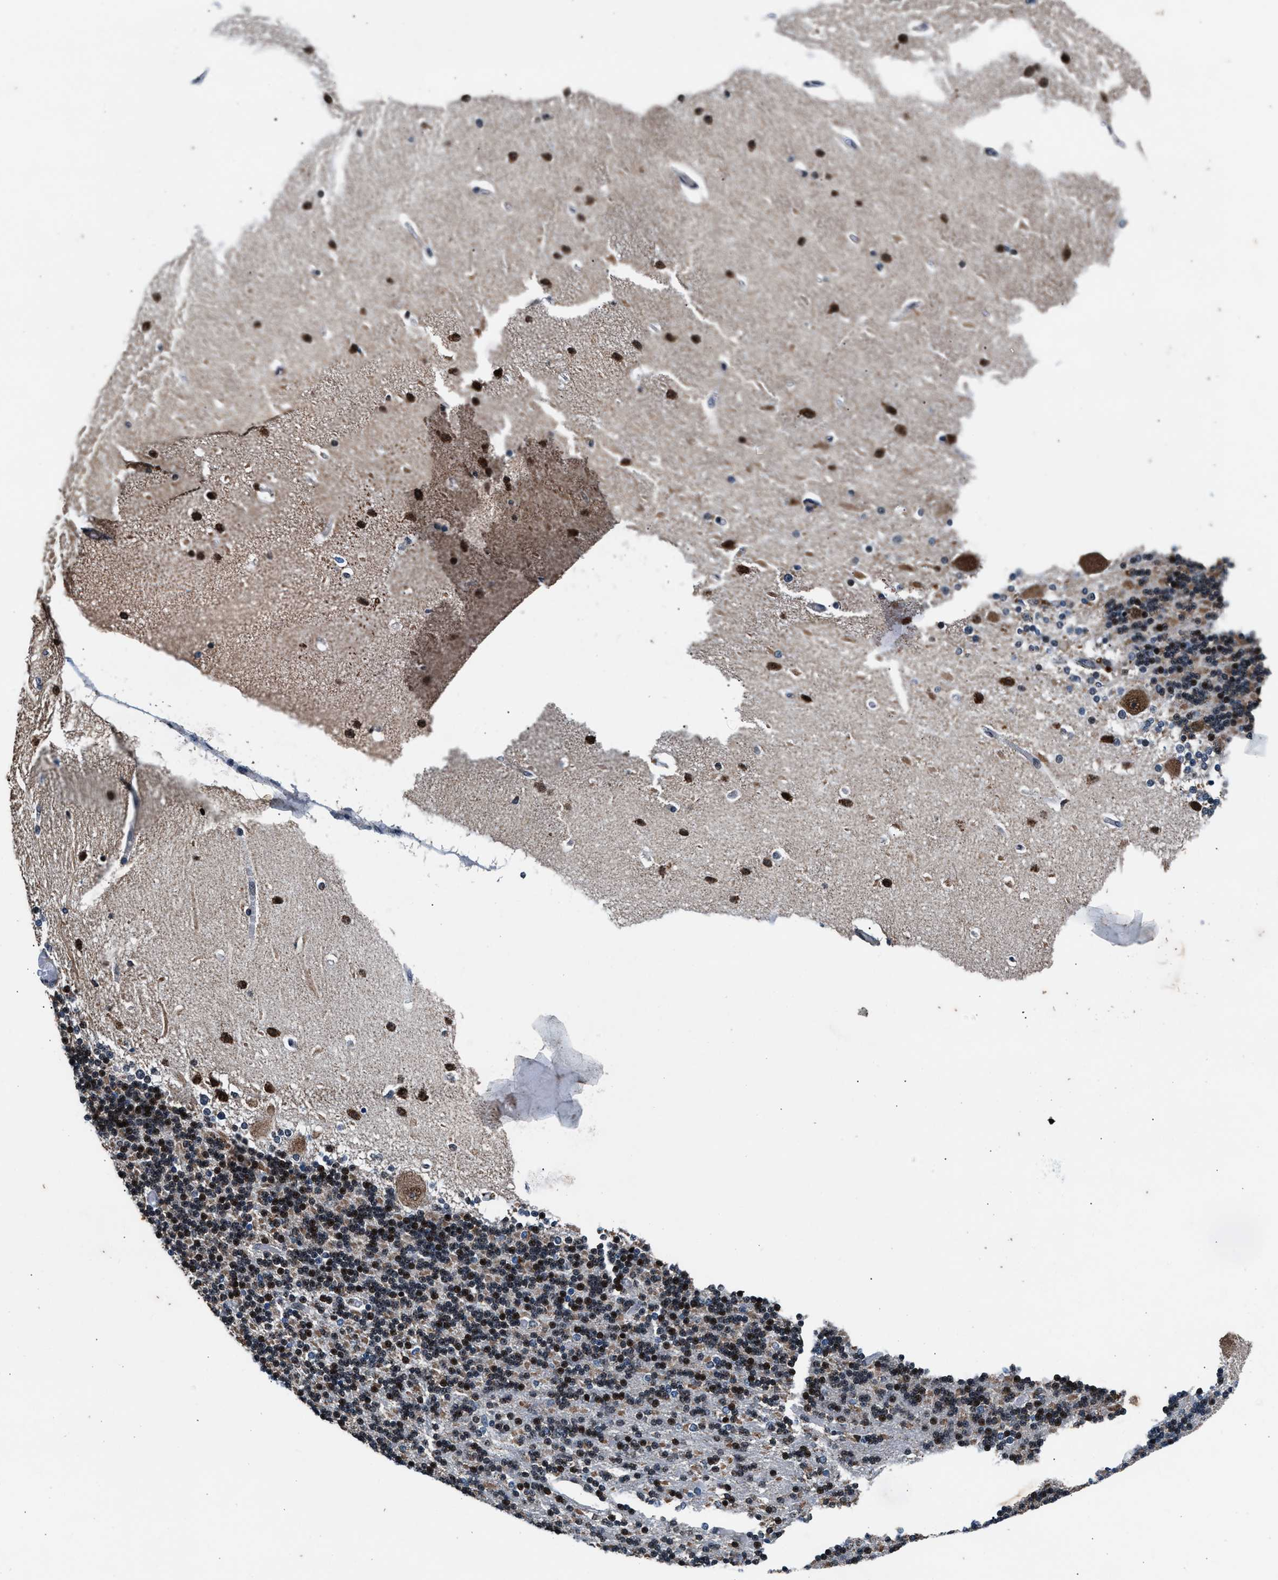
{"staining": {"intensity": "moderate", "quantity": "25%-75%", "location": "cytoplasmic/membranous,nuclear"}, "tissue": "cerebellum", "cell_type": "Cells in granular layer", "image_type": "normal", "snomed": [{"axis": "morphology", "description": "Normal tissue, NOS"}, {"axis": "topography", "description": "Cerebellum"}], "caption": "Immunohistochemical staining of benign human cerebellum exhibits medium levels of moderate cytoplasmic/membranous,nuclear positivity in about 25%-75% of cells in granular layer.", "gene": "PRRC2B", "patient": {"sex": "female", "age": 54}}